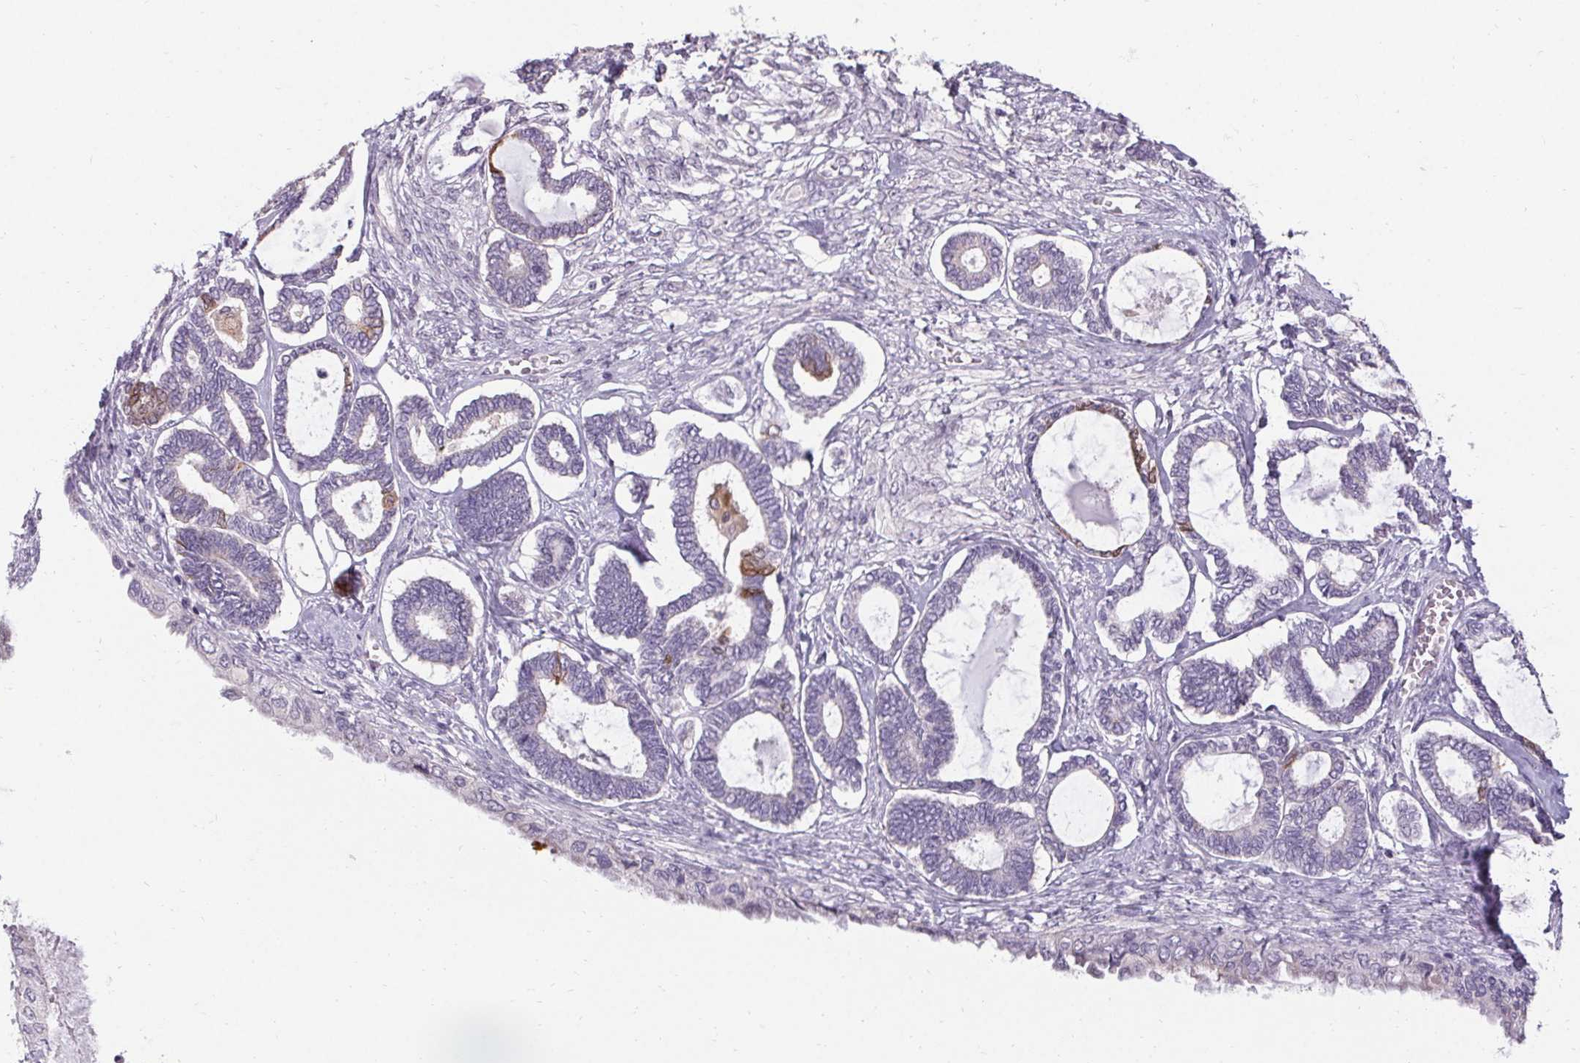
{"staining": {"intensity": "negative", "quantity": "none", "location": "none"}, "tissue": "ovarian cancer", "cell_type": "Tumor cells", "image_type": "cancer", "snomed": [{"axis": "morphology", "description": "Carcinoma, endometroid"}, {"axis": "topography", "description": "Ovary"}], "caption": "IHC of endometroid carcinoma (ovarian) exhibits no positivity in tumor cells.", "gene": "HSD17B3", "patient": {"sex": "female", "age": 70}}